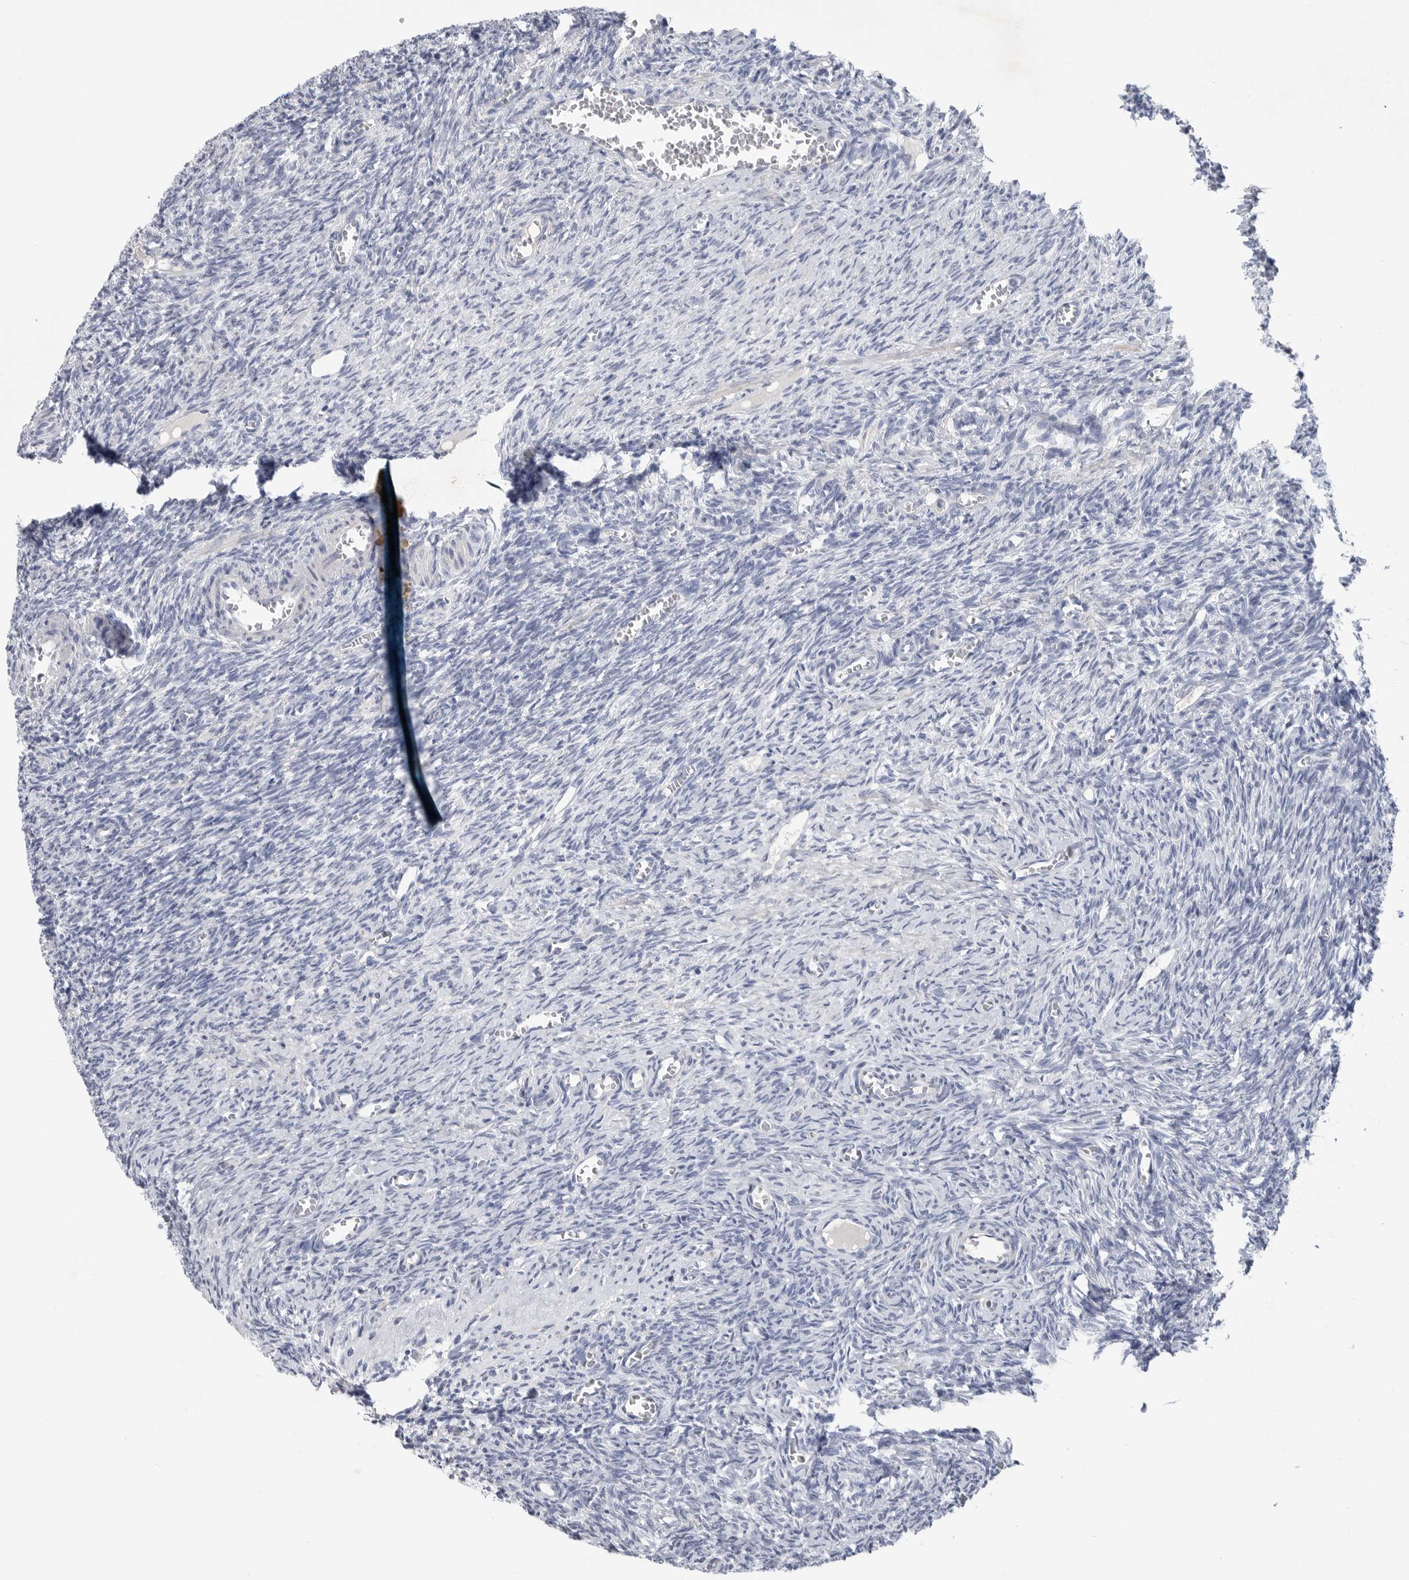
{"staining": {"intensity": "negative", "quantity": "none", "location": "none"}, "tissue": "ovary", "cell_type": "Follicle cells", "image_type": "normal", "snomed": [{"axis": "morphology", "description": "Normal tissue, NOS"}, {"axis": "topography", "description": "Ovary"}], "caption": "A high-resolution photomicrograph shows immunohistochemistry (IHC) staining of benign ovary, which shows no significant expression in follicle cells. The staining was performed using DAB to visualize the protein expression in brown, while the nuclei were stained in blue with hematoxylin (Magnification: 20x).", "gene": "CAMK2B", "patient": {"sex": "female", "age": 27}}